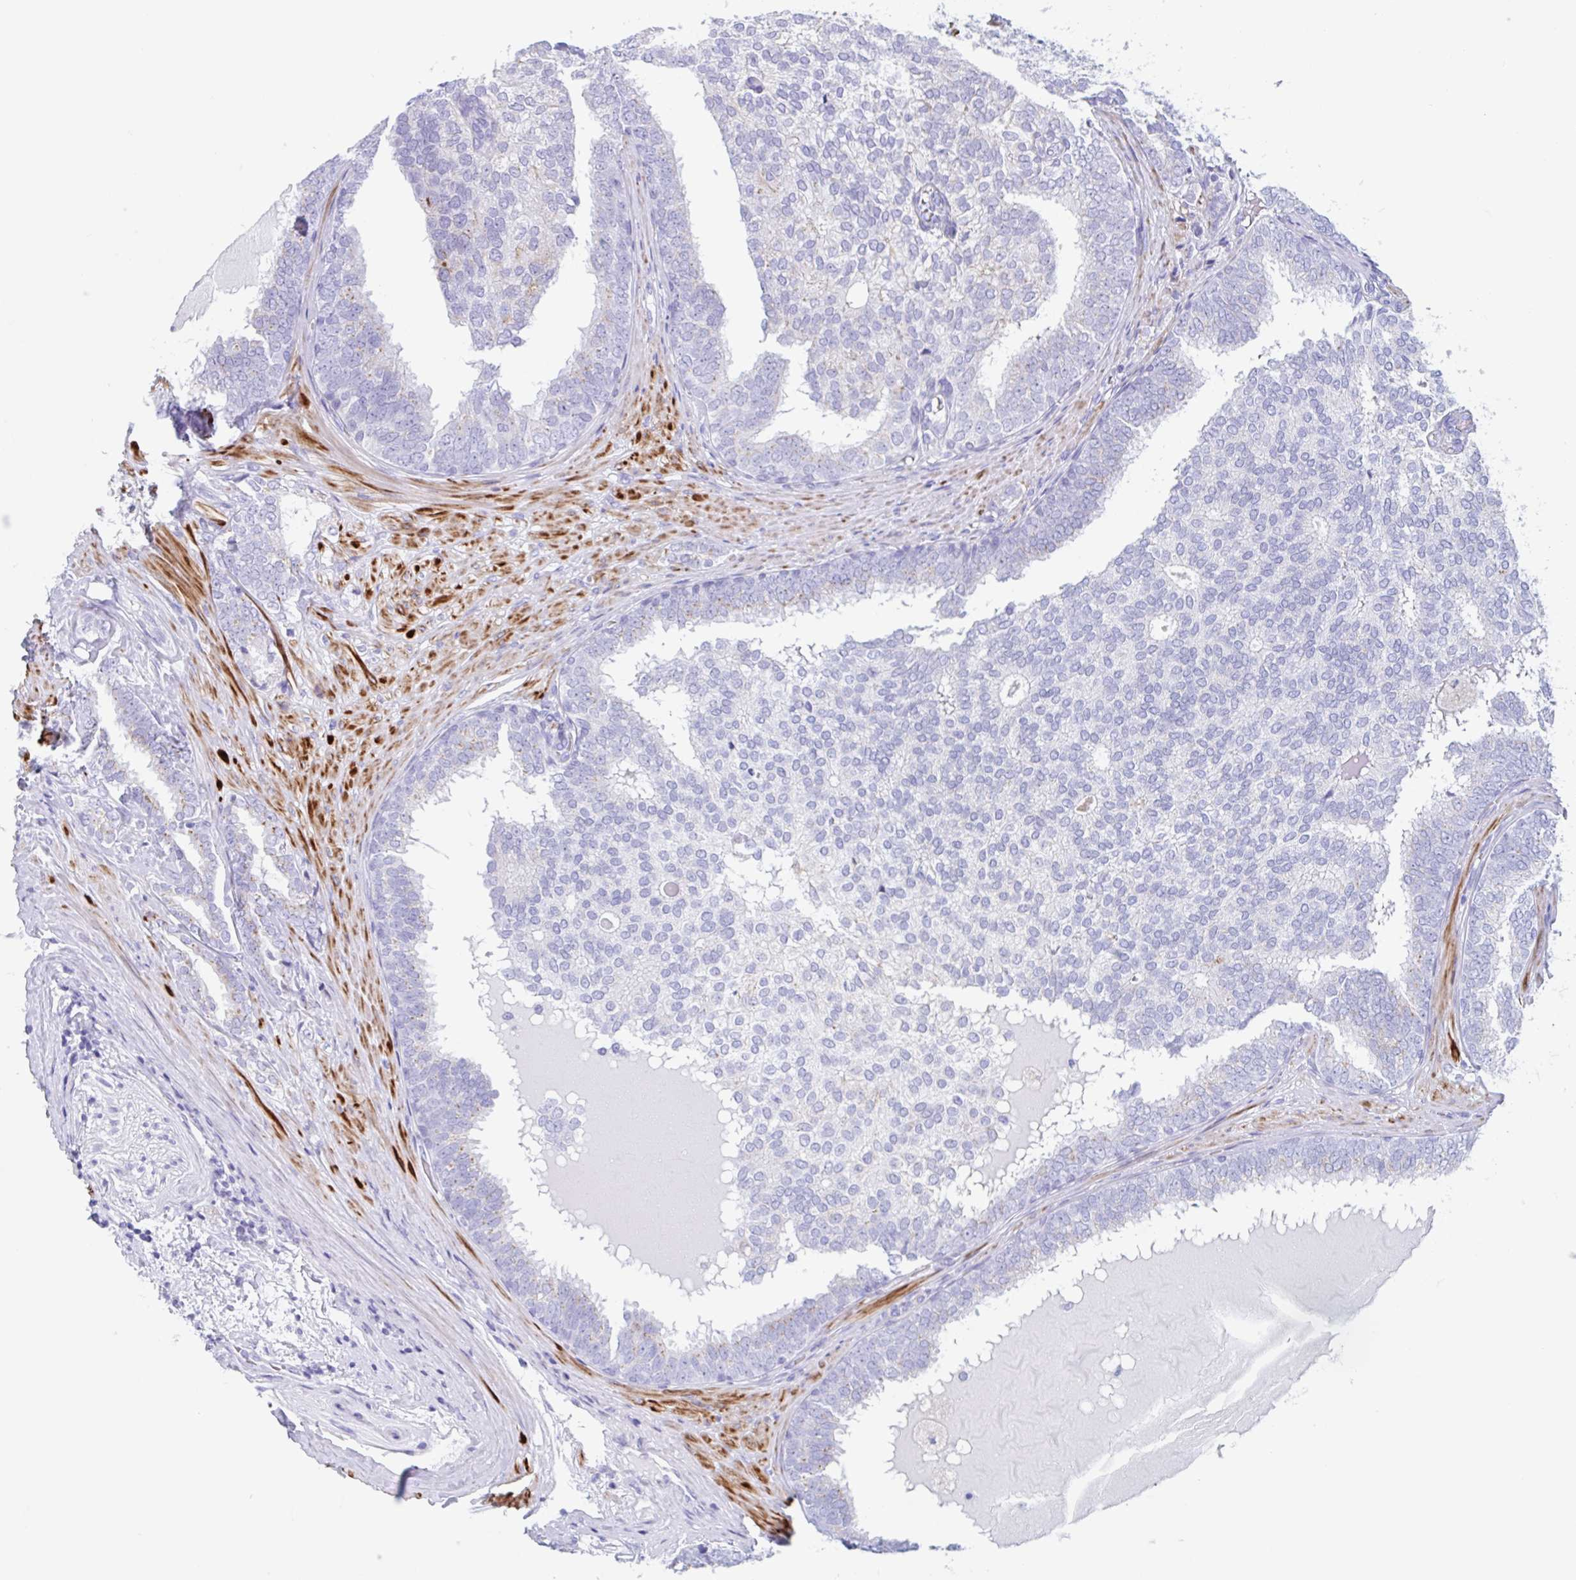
{"staining": {"intensity": "weak", "quantity": "<25%", "location": "cytoplasmic/membranous"}, "tissue": "prostate cancer", "cell_type": "Tumor cells", "image_type": "cancer", "snomed": [{"axis": "morphology", "description": "Adenocarcinoma, High grade"}, {"axis": "topography", "description": "Prostate"}], "caption": "IHC micrograph of human adenocarcinoma (high-grade) (prostate) stained for a protein (brown), which displays no positivity in tumor cells.", "gene": "CPTP", "patient": {"sex": "male", "age": 72}}